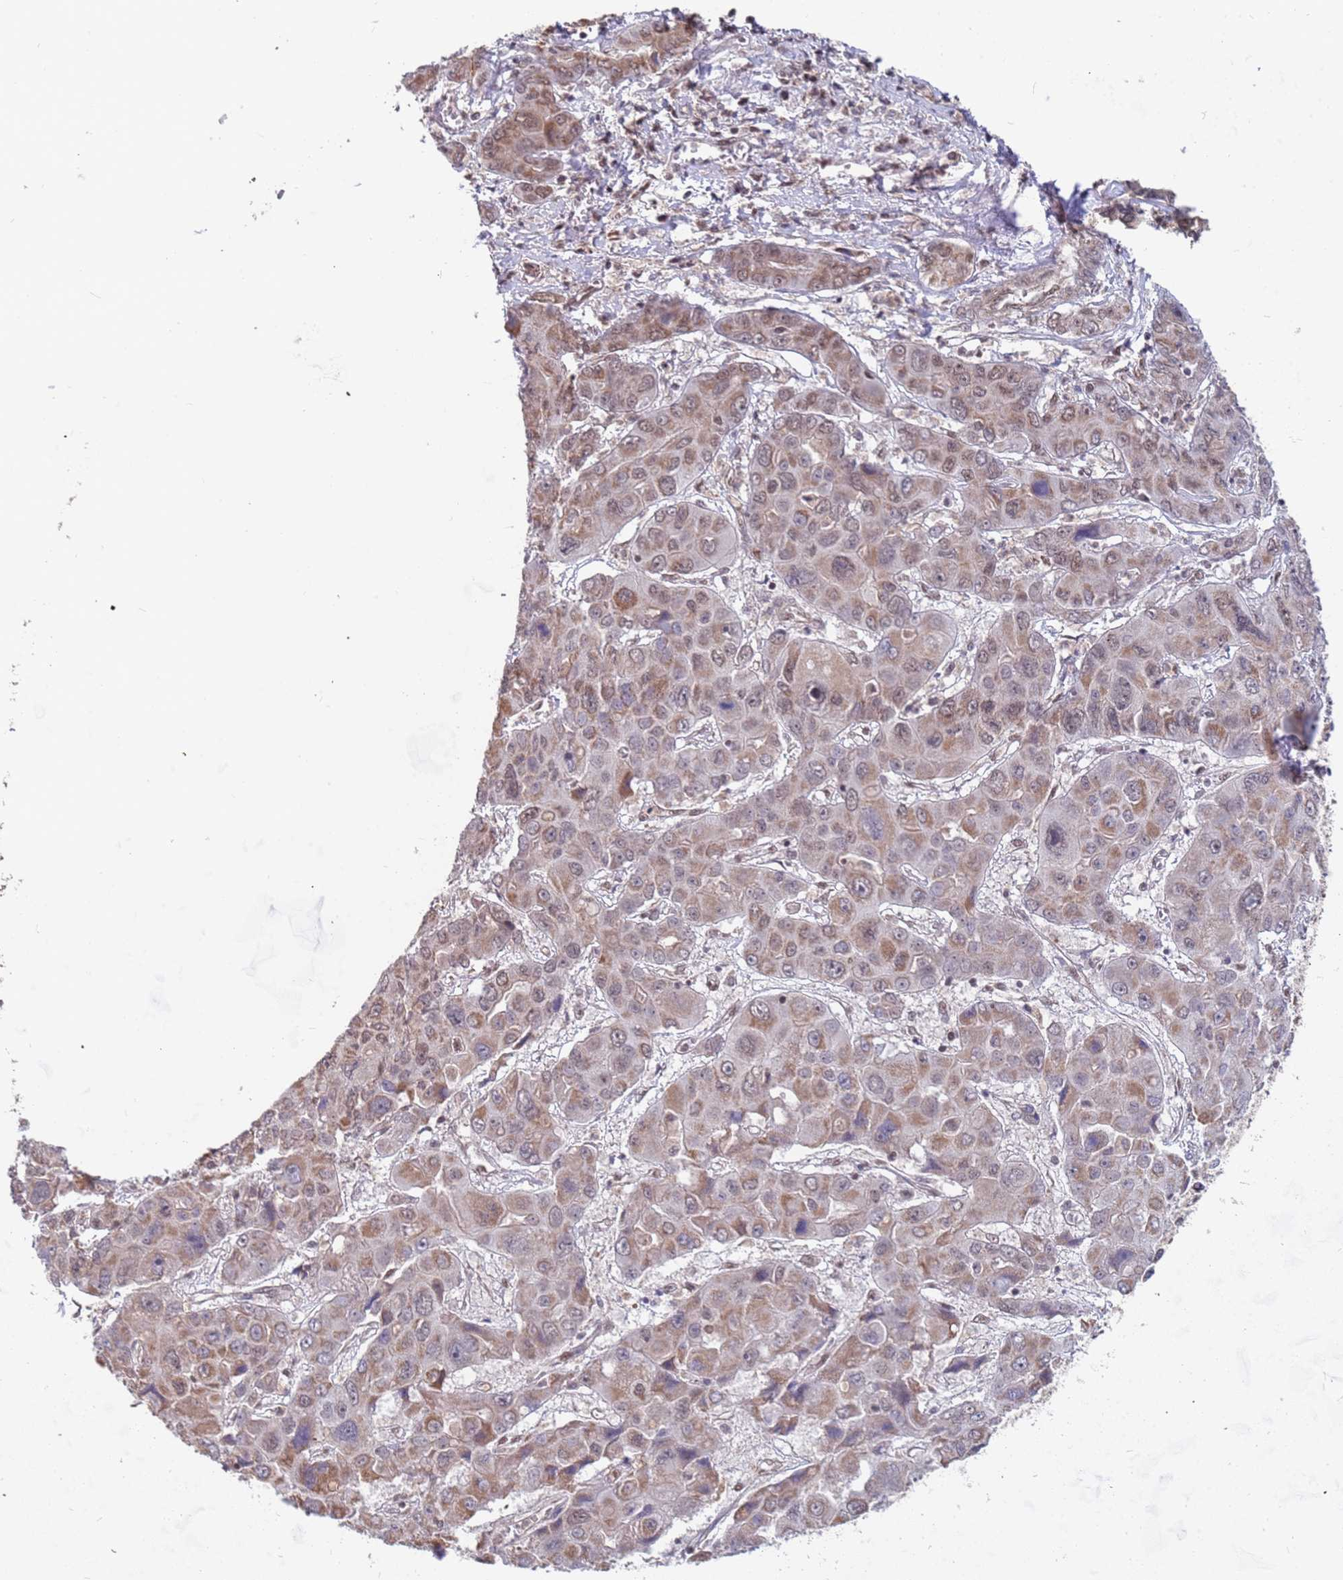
{"staining": {"intensity": "weak", "quantity": ">75%", "location": "cytoplasmic/membranous"}, "tissue": "liver cancer", "cell_type": "Tumor cells", "image_type": "cancer", "snomed": [{"axis": "morphology", "description": "Cholangiocarcinoma"}, {"axis": "topography", "description": "Liver"}], "caption": "Tumor cells display low levels of weak cytoplasmic/membranous positivity in about >75% of cells in liver cancer.", "gene": "DENND2B", "patient": {"sex": "male", "age": 67}}